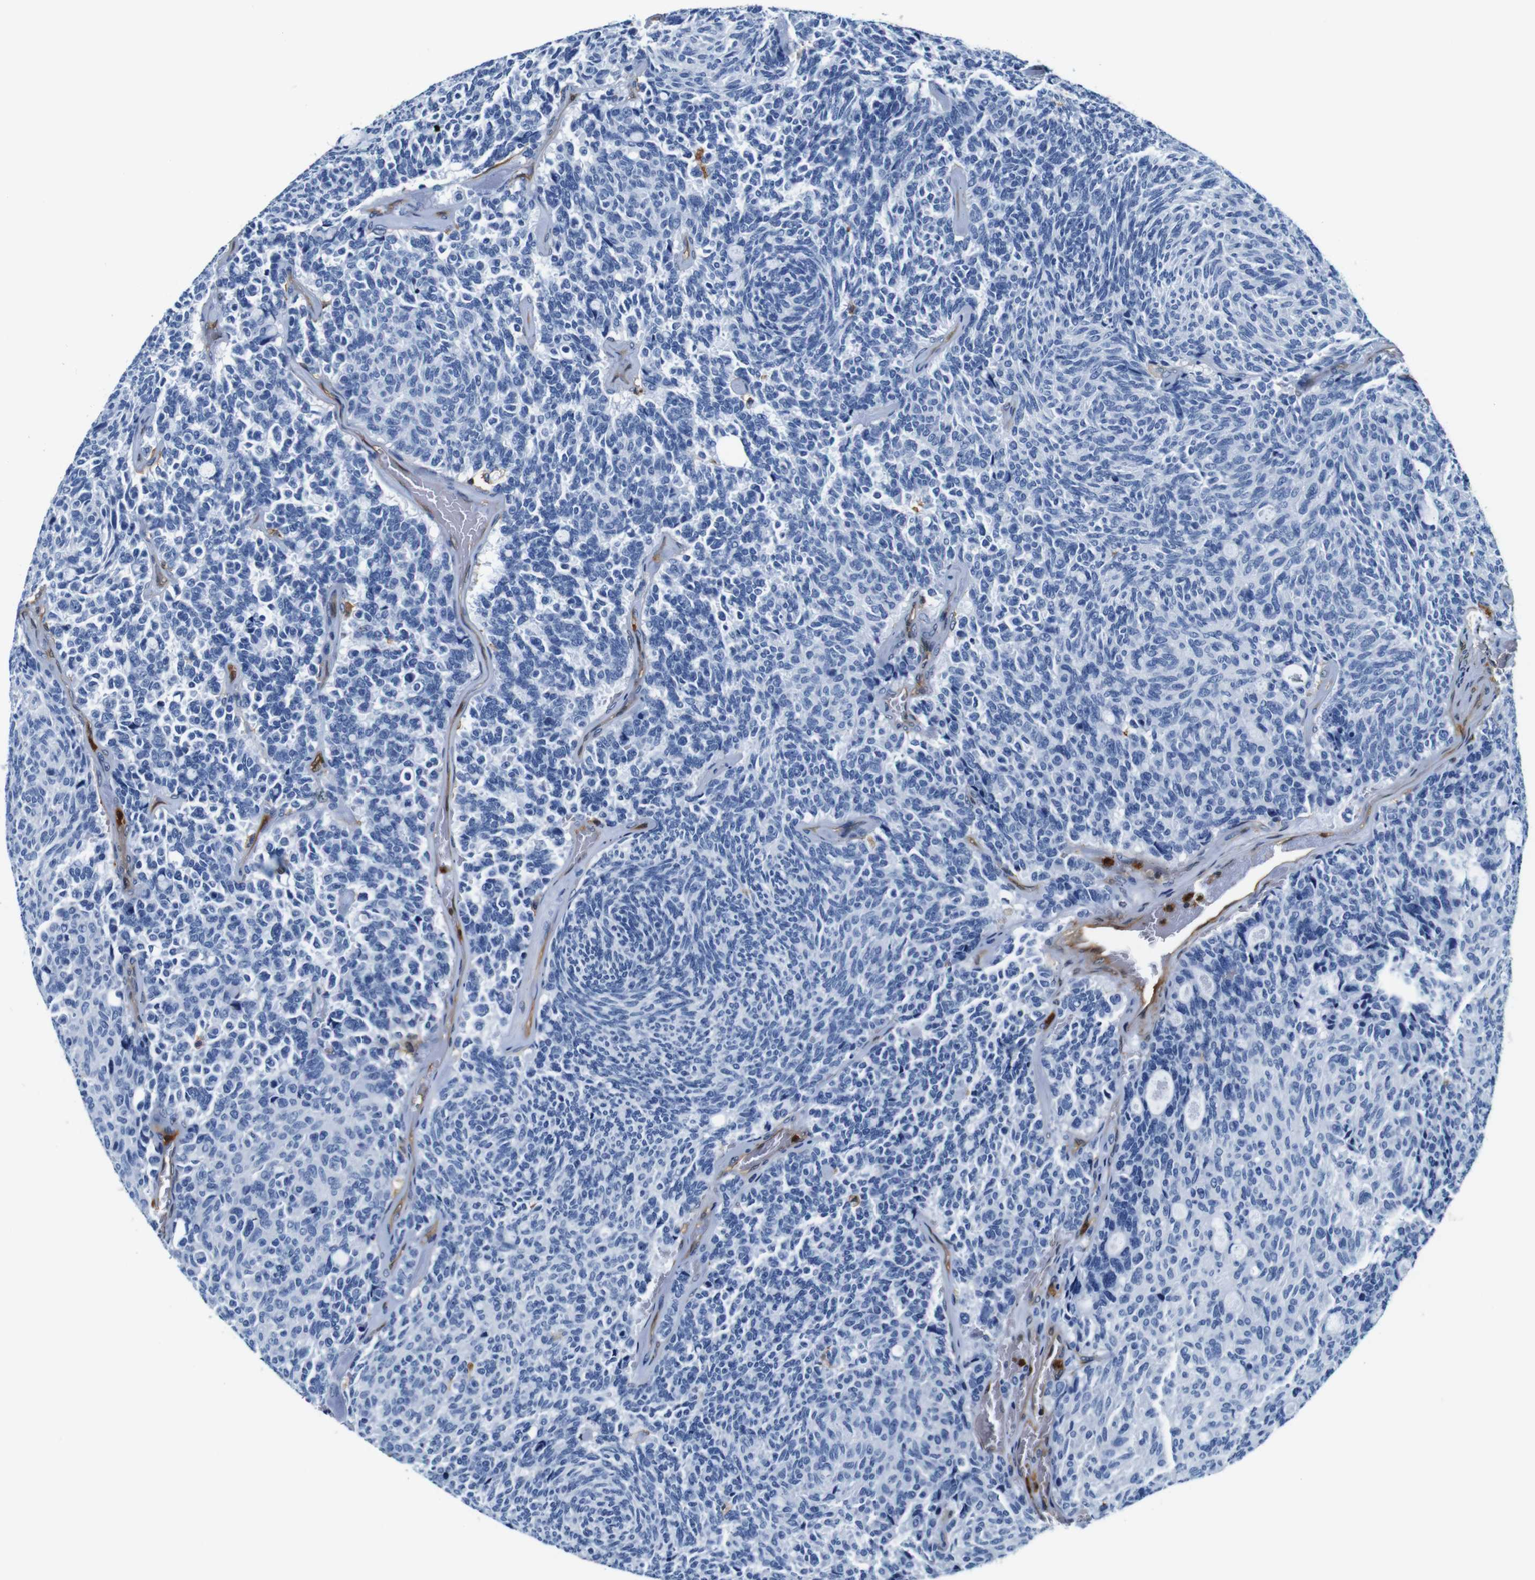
{"staining": {"intensity": "negative", "quantity": "none", "location": "none"}, "tissue": "carcinoid", "cell_type": "Tumor cells", "image_type": "cancer", "snomed": [{"axis": "morphology", "description": "Carcinoid, malignant, NOS"}, {"axis": "topography", "description": "Pancreas"}], "caption": "This photomicrograph is of carcinoid stained with immunohistochemistry (IHC) to label a protein in brown with the nuclei are counter-stained blue. There is no expression in tumor cells. (DAB IHC, high magnification).", "gene": "ANXA1", "patient": {"sex": "female", "age": 54}}